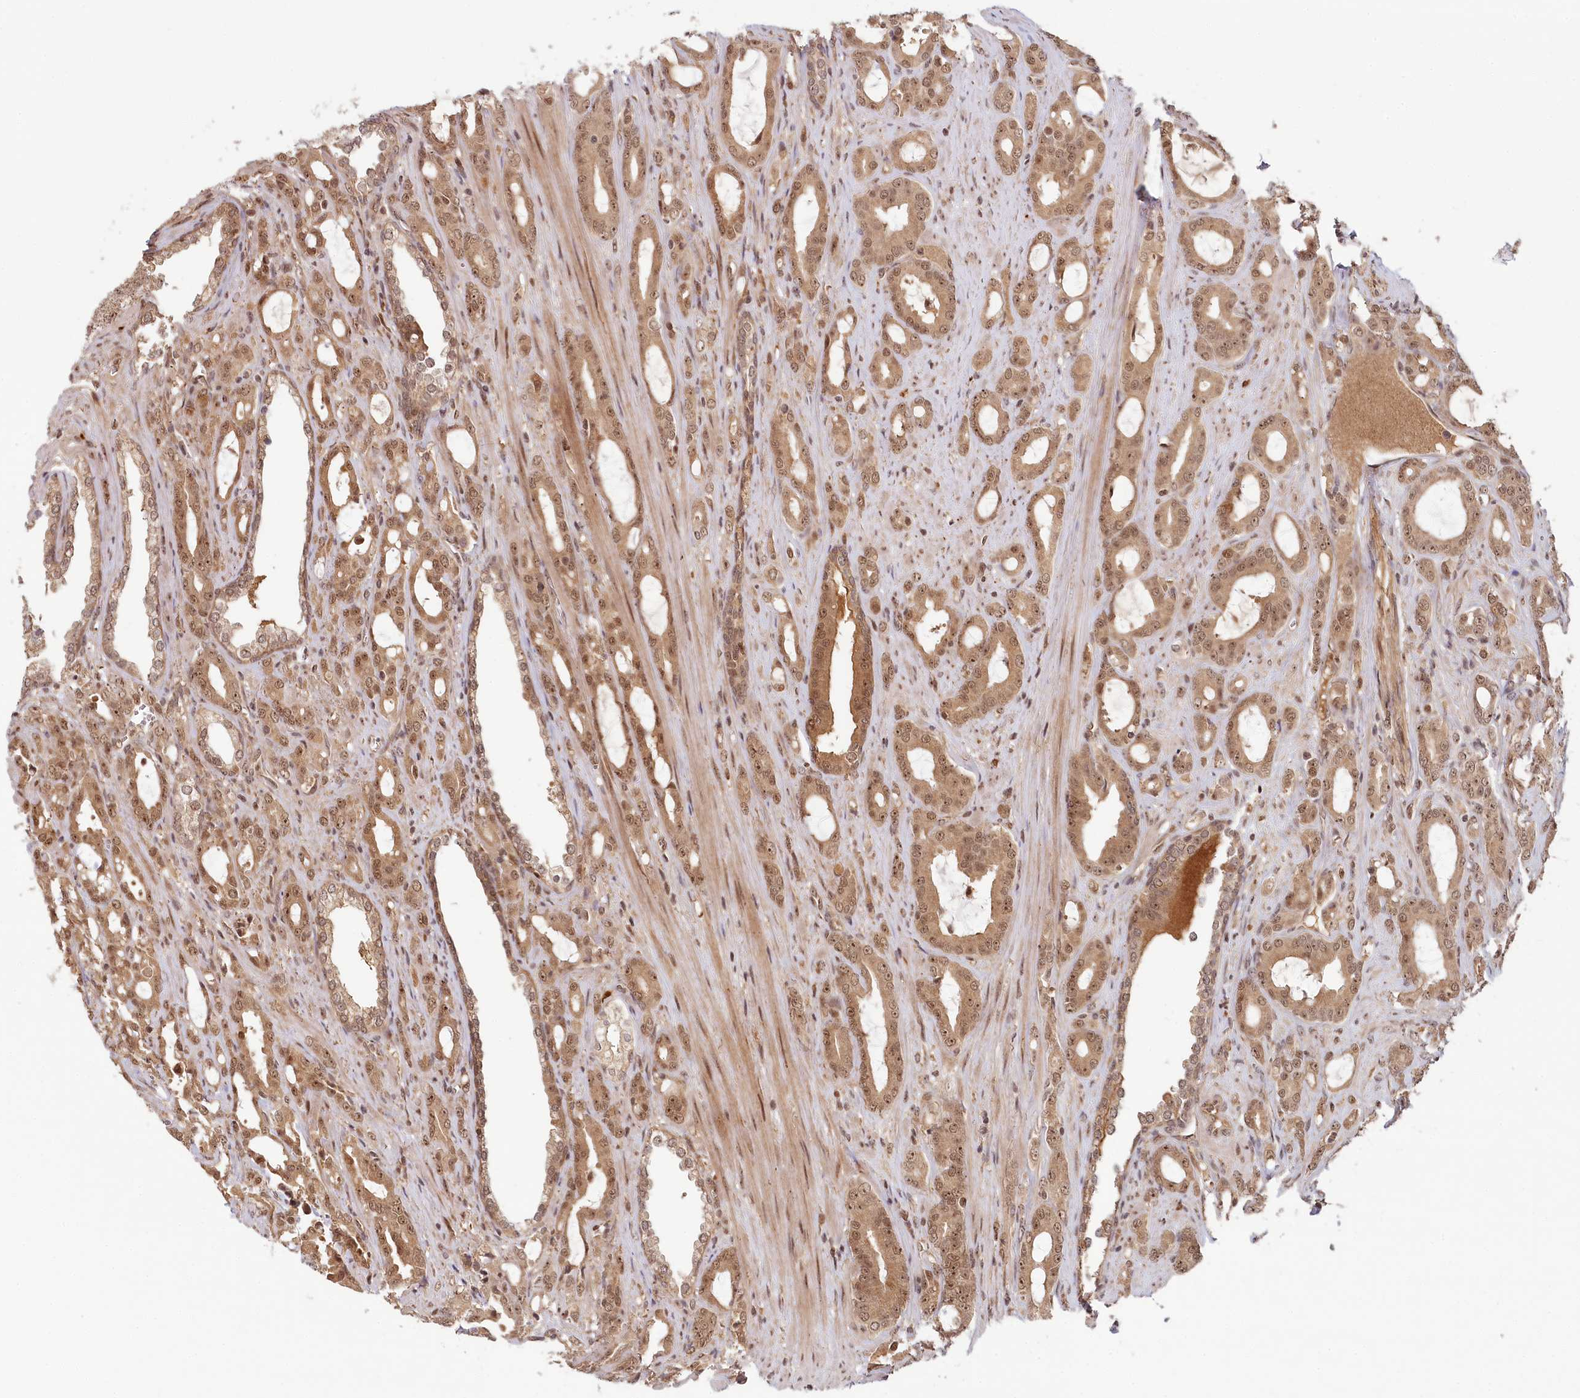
{"staining": {"intensity": "moderate", "quantity": ">75%", "location": "cytoplasmic/membranous,nuclear"}, "tissue": "prostate cancer", "cell_type": "Tumor cells", "image_type": "cancer", "snomed": [{"axis": "morphology", "description": "Adenocarcinoma, High grade"}, {"axis": "topography", "description": "Prostate"}], "caption": "Adenocarcinoma (high-grade) (prostate) stained with a protein marker displays moderate staining in tumor cells.", "gene": "WAPL", "patient": {"sex": "male", "age": 72}}